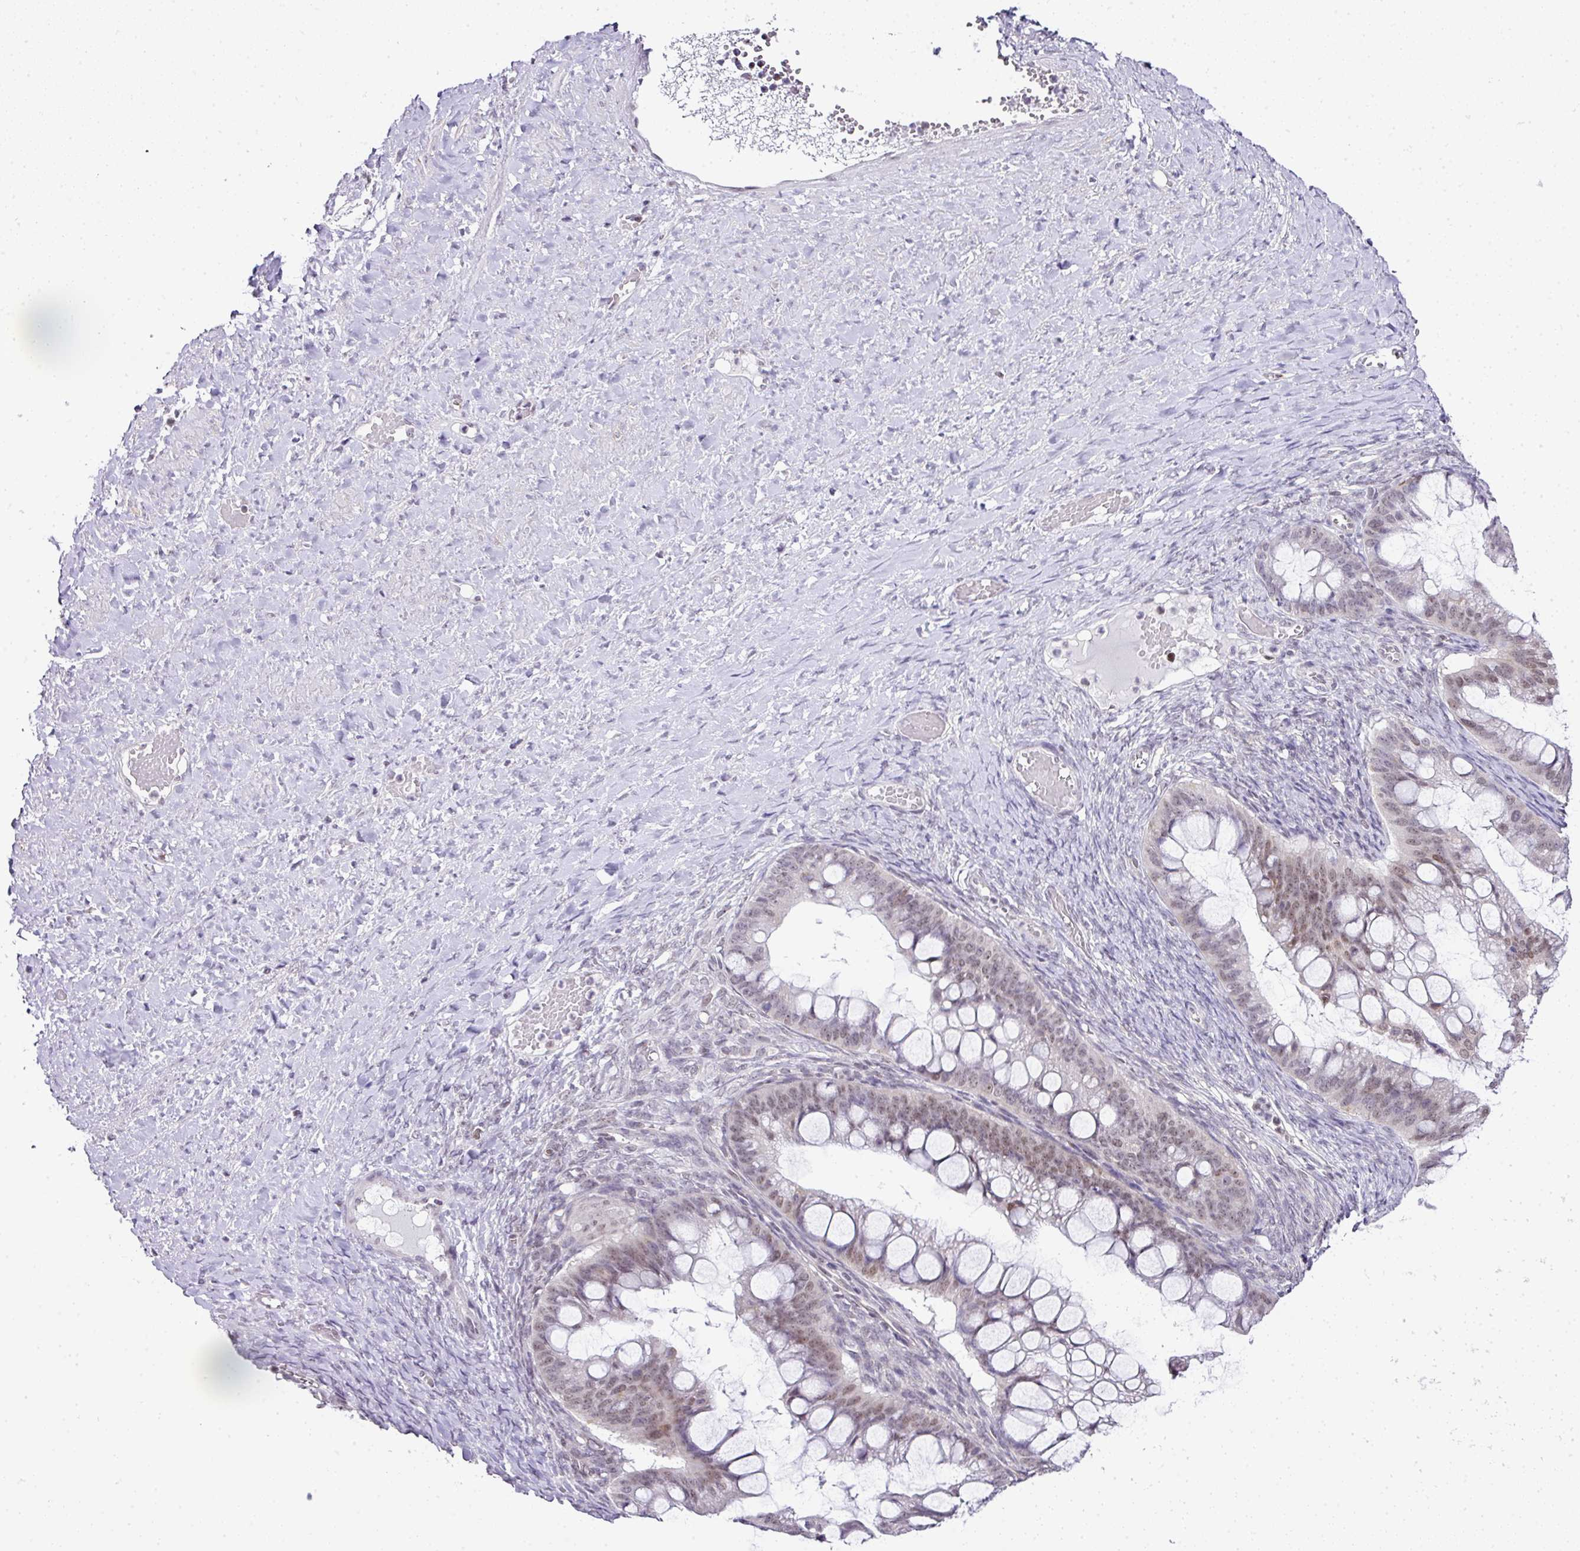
{"staining": {"intensity": "moderate", "quantity": "25%-75%", "location": "nuclear"}, "tissue": "ovarian cancer", "cell_type": "Tumor cells", "image_type": "cancer", "snomed": [{"axis": "morphology", "description": "Cystadenocarcinoma, mucinous, NOS"}, {"axis": "topography", "description": "Ovary"}], "caption": "High-magnification brightfield microscopy of ovarian cancer stained with DAB (brown) and counterstained with hematoxylin (blue). tumor cells exhibit moderate nuclear positivity is identified in about25%-75% of cells.", "gene": "FAM32A", "patient": {"sex": "female", "age": 73}}